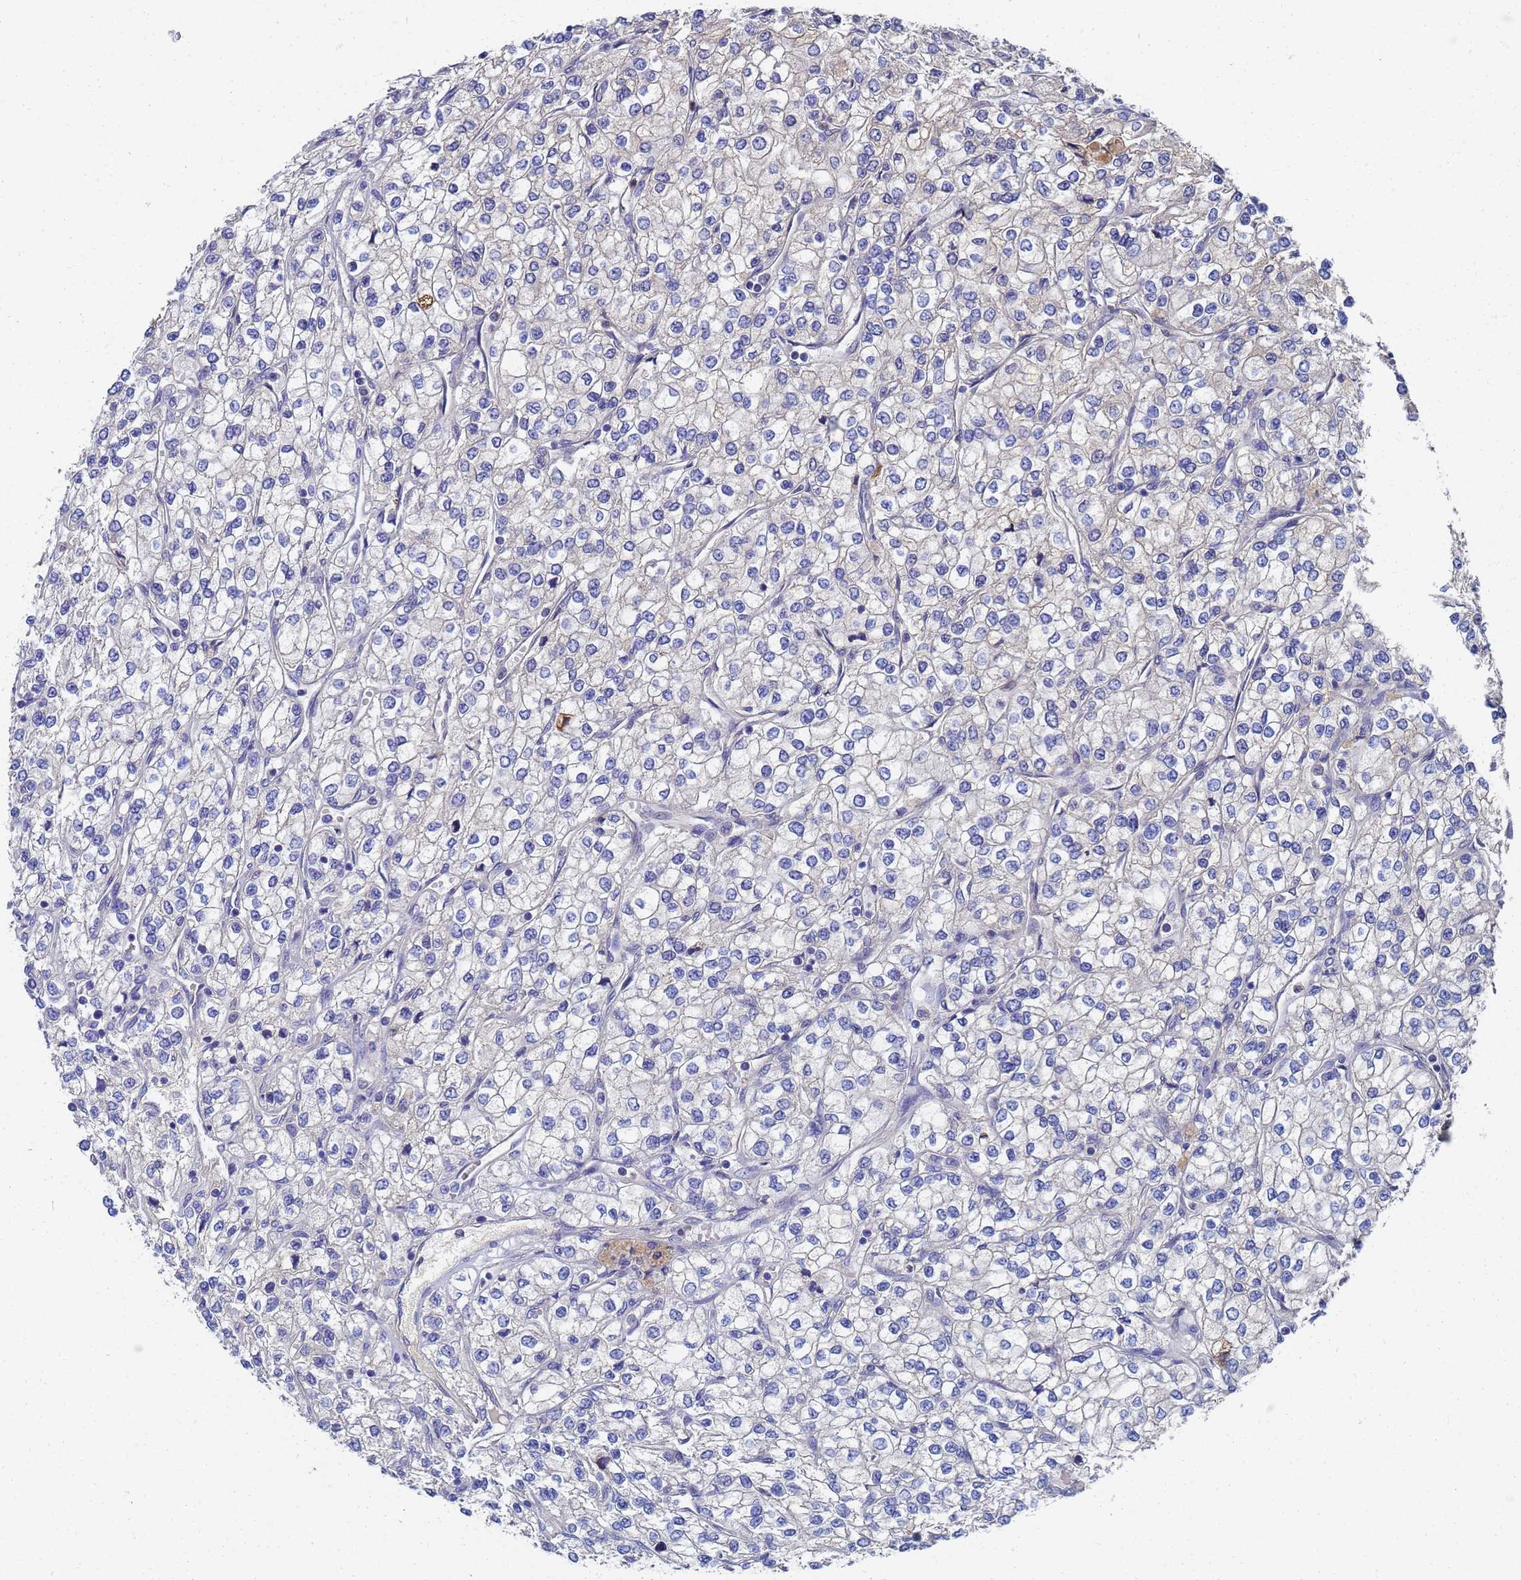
{"staining": {"intensity": "negative", "quantity": "none", "location": "none"}, "tissue": "renal cancer", "cell_type": "Tumor cells", "image_type": "cancer", "snomed": [{"axis": "morphology", "description": "Adenocarcinoma, NOS"}, {"axis": "topography", "description": "Kidney"}], "caption": "This image is of renal cancer (adenocarcinoma) stained with immunohistochemistry (IHC) to label a protein in brown with the nuclei are counter-stained blue. There is no positivity in tumor cells.", "gene": "LBX2", "patient": {"sex": "male", "age": 80}}